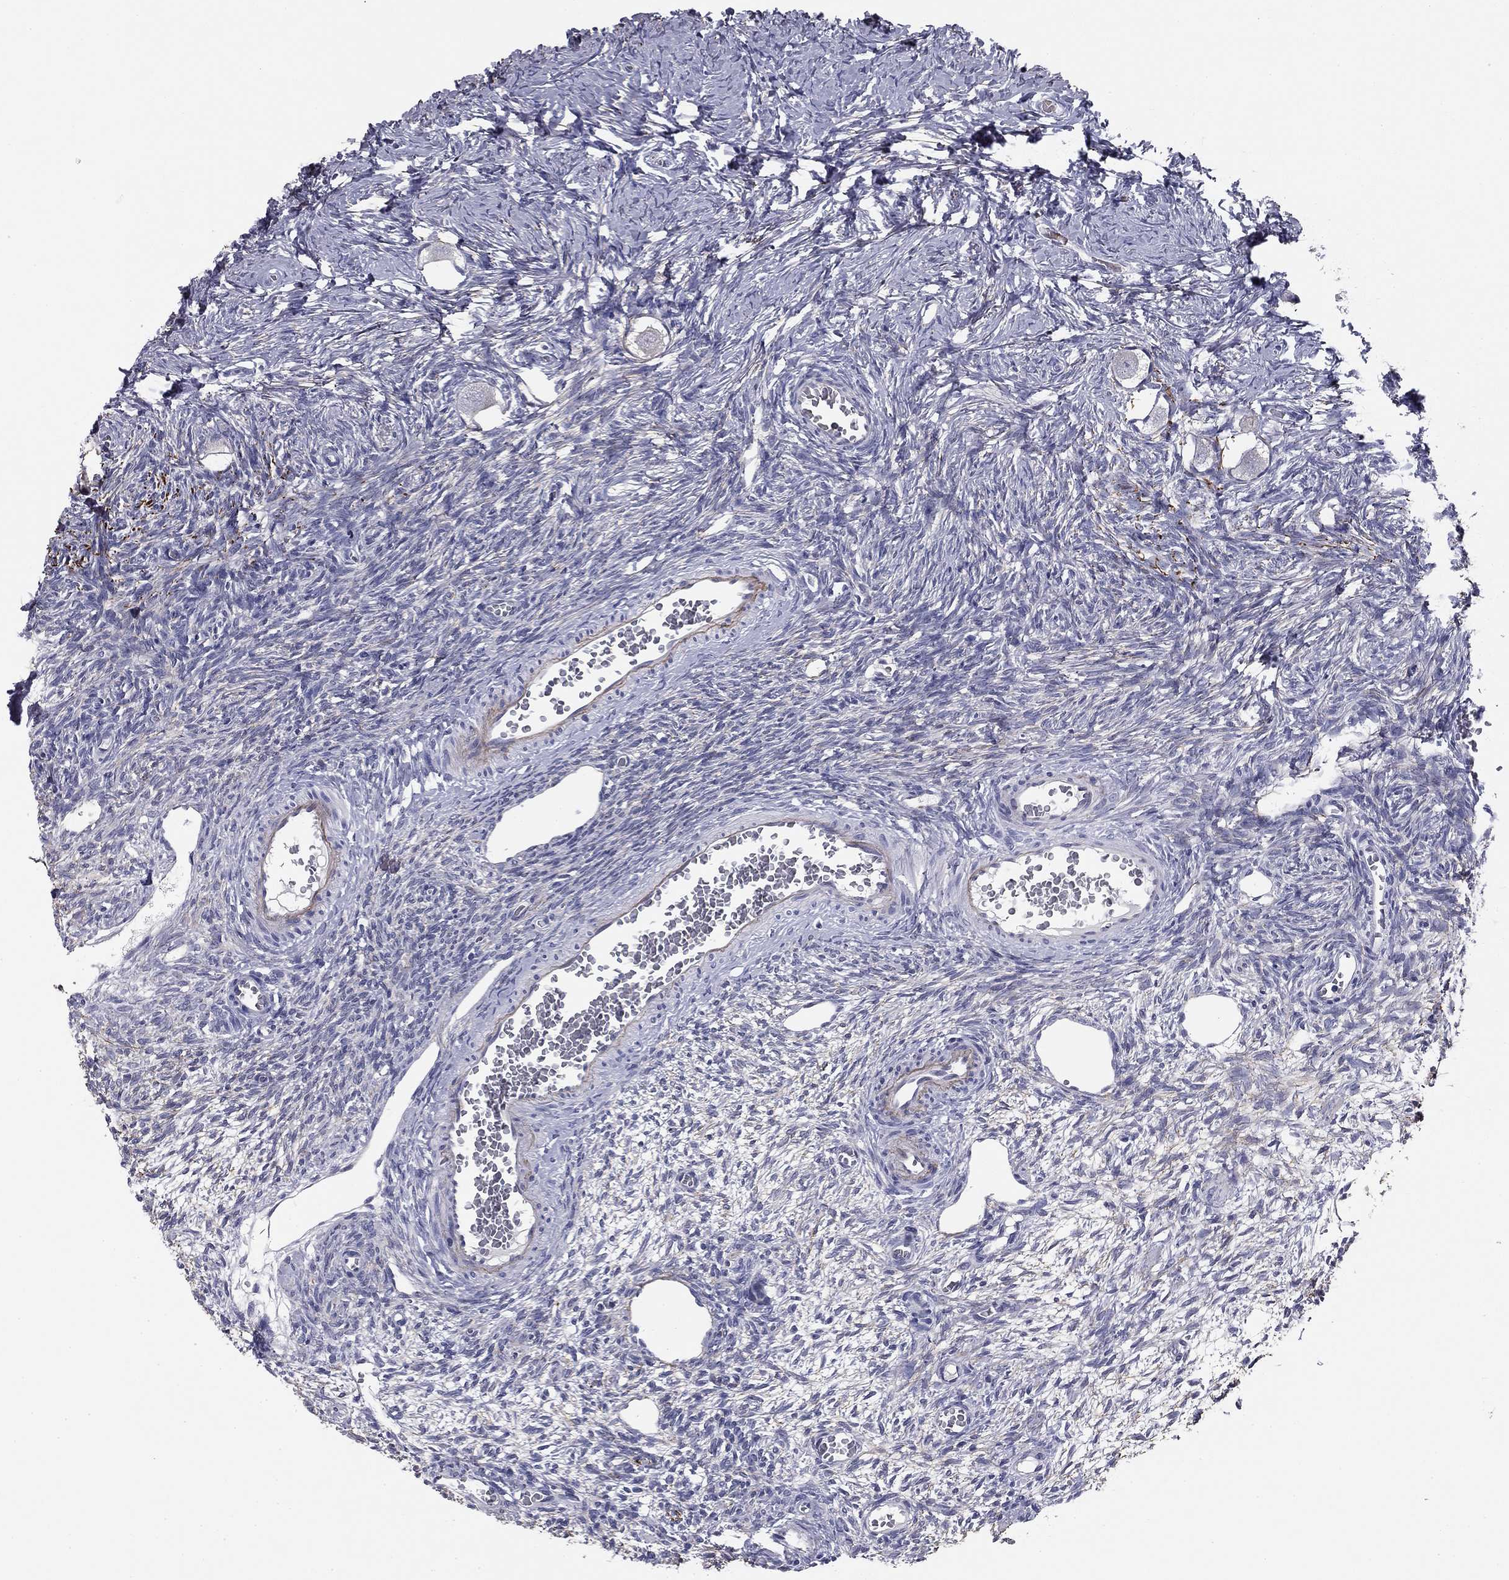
{"staining": {"intensity": "negative", "quantity": "none", "location": "none"}, "tissue": "ovary", "cell_type": "Follicle cells", "image_type": "normal", "snomed": [{"axis": "morphology", "description": "Normal tissue, NOS"}, {"axis": "topography", "description": "Ovary"}], "caption": "Immunohistochemical staining of benign ovary exhibits no significant staining in follicle cells. (Brightfield microscopy of DAB IHC at high magnification).", "gene": "REXO5", "patient": {"sex": "female", "age": 27}}